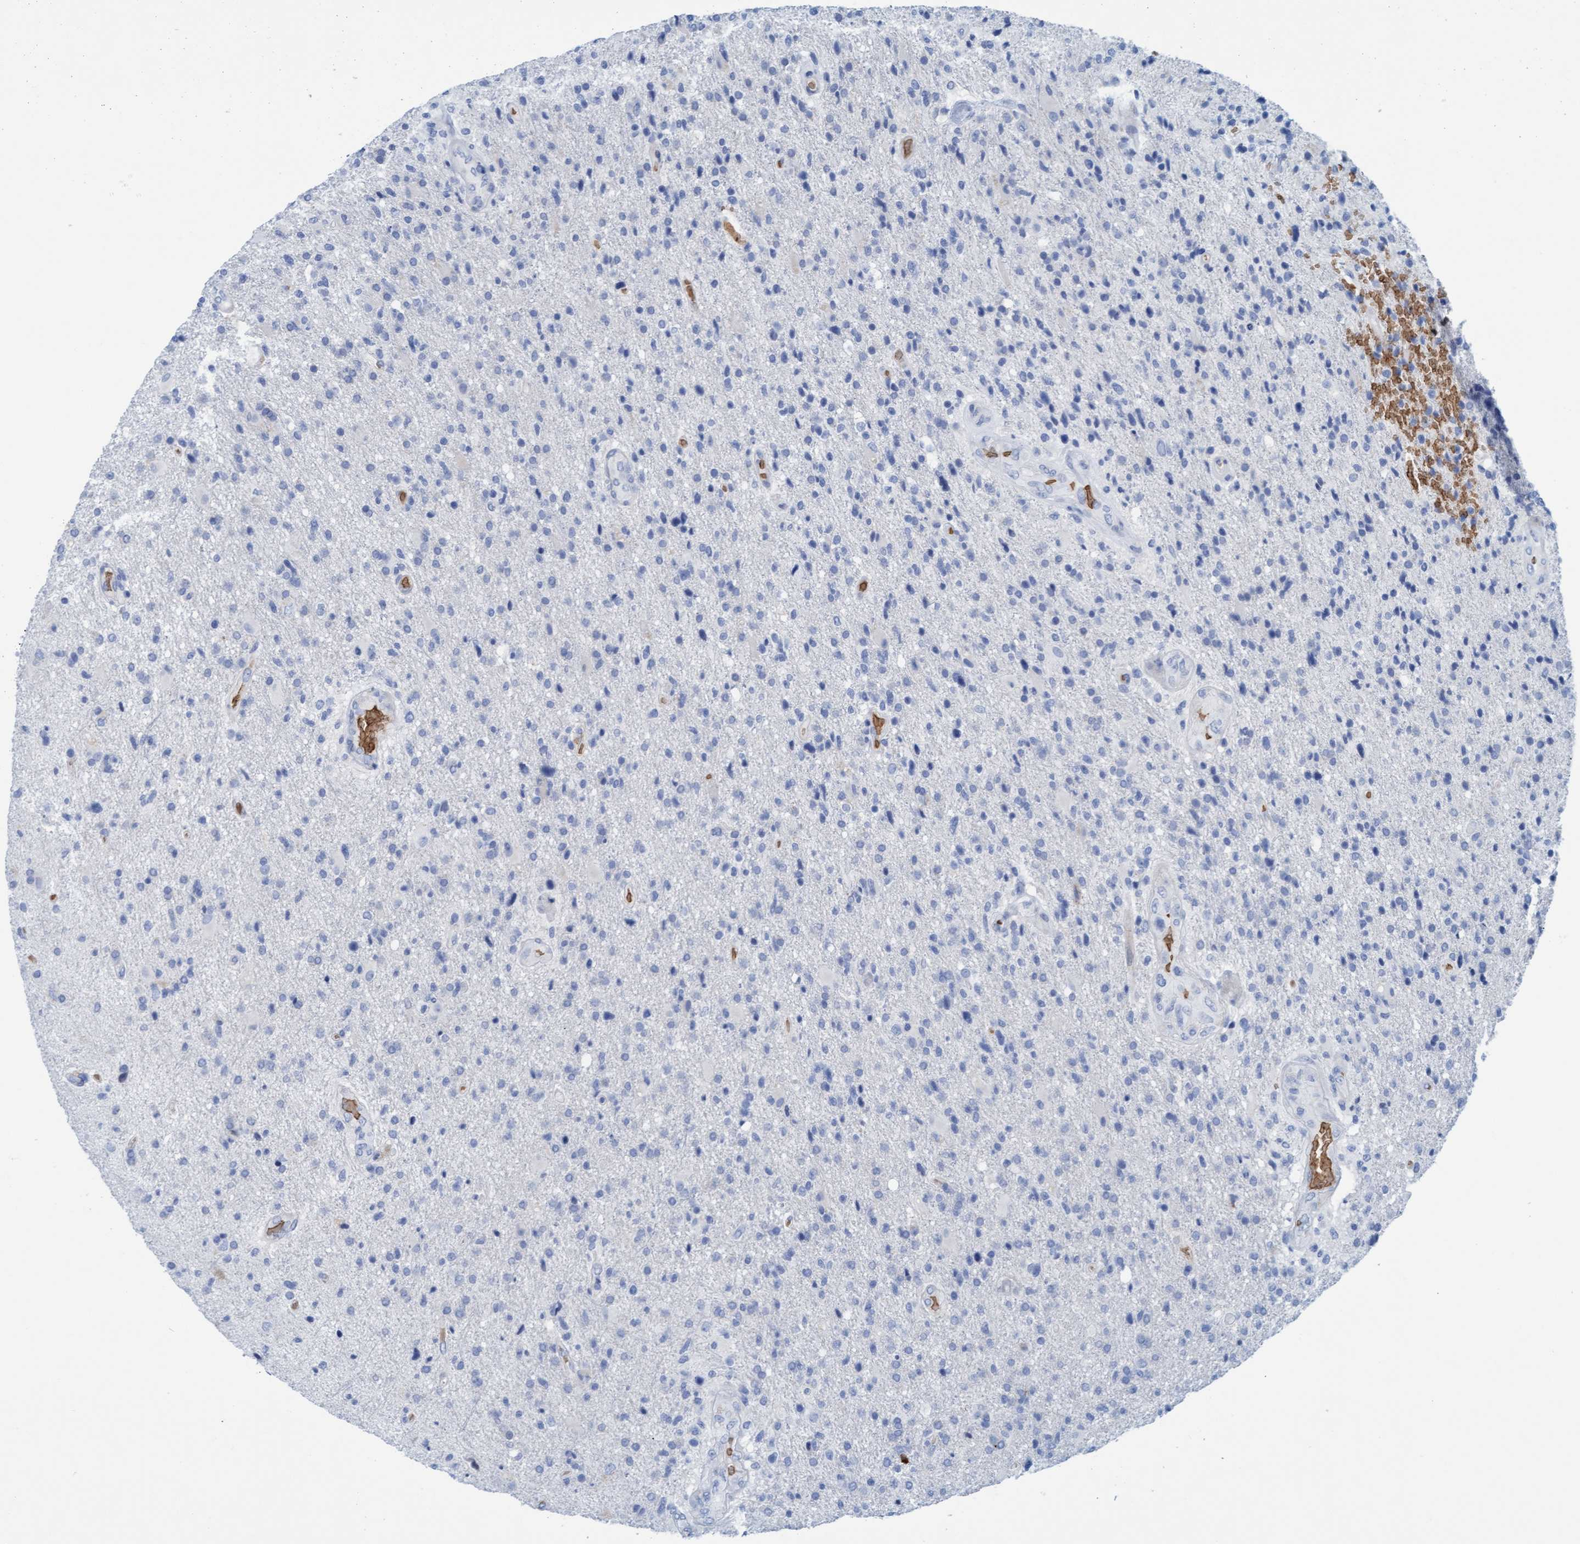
{"staining": {"intensity": "negative", "quantity": "none", "location": "none"}, "tissue": "glioma", "cell_type": "Tumor cells", "image_type": "cancer", "snomed": [{"axis": "morphology", "description": "Glioma, malignant, High grade"}, {"axis": "topography", "description": "Brain"}], "caption": "Immunohistochemistry micrograph of neoplastic tissue: malignant glioma (high-grade) stained with DAB (3,3'-diaminobenzidine) exhibits no significant protein expression in tumor cells.", "gene": "P2RX5", "patient": {"sex": "male", "age": 72}}